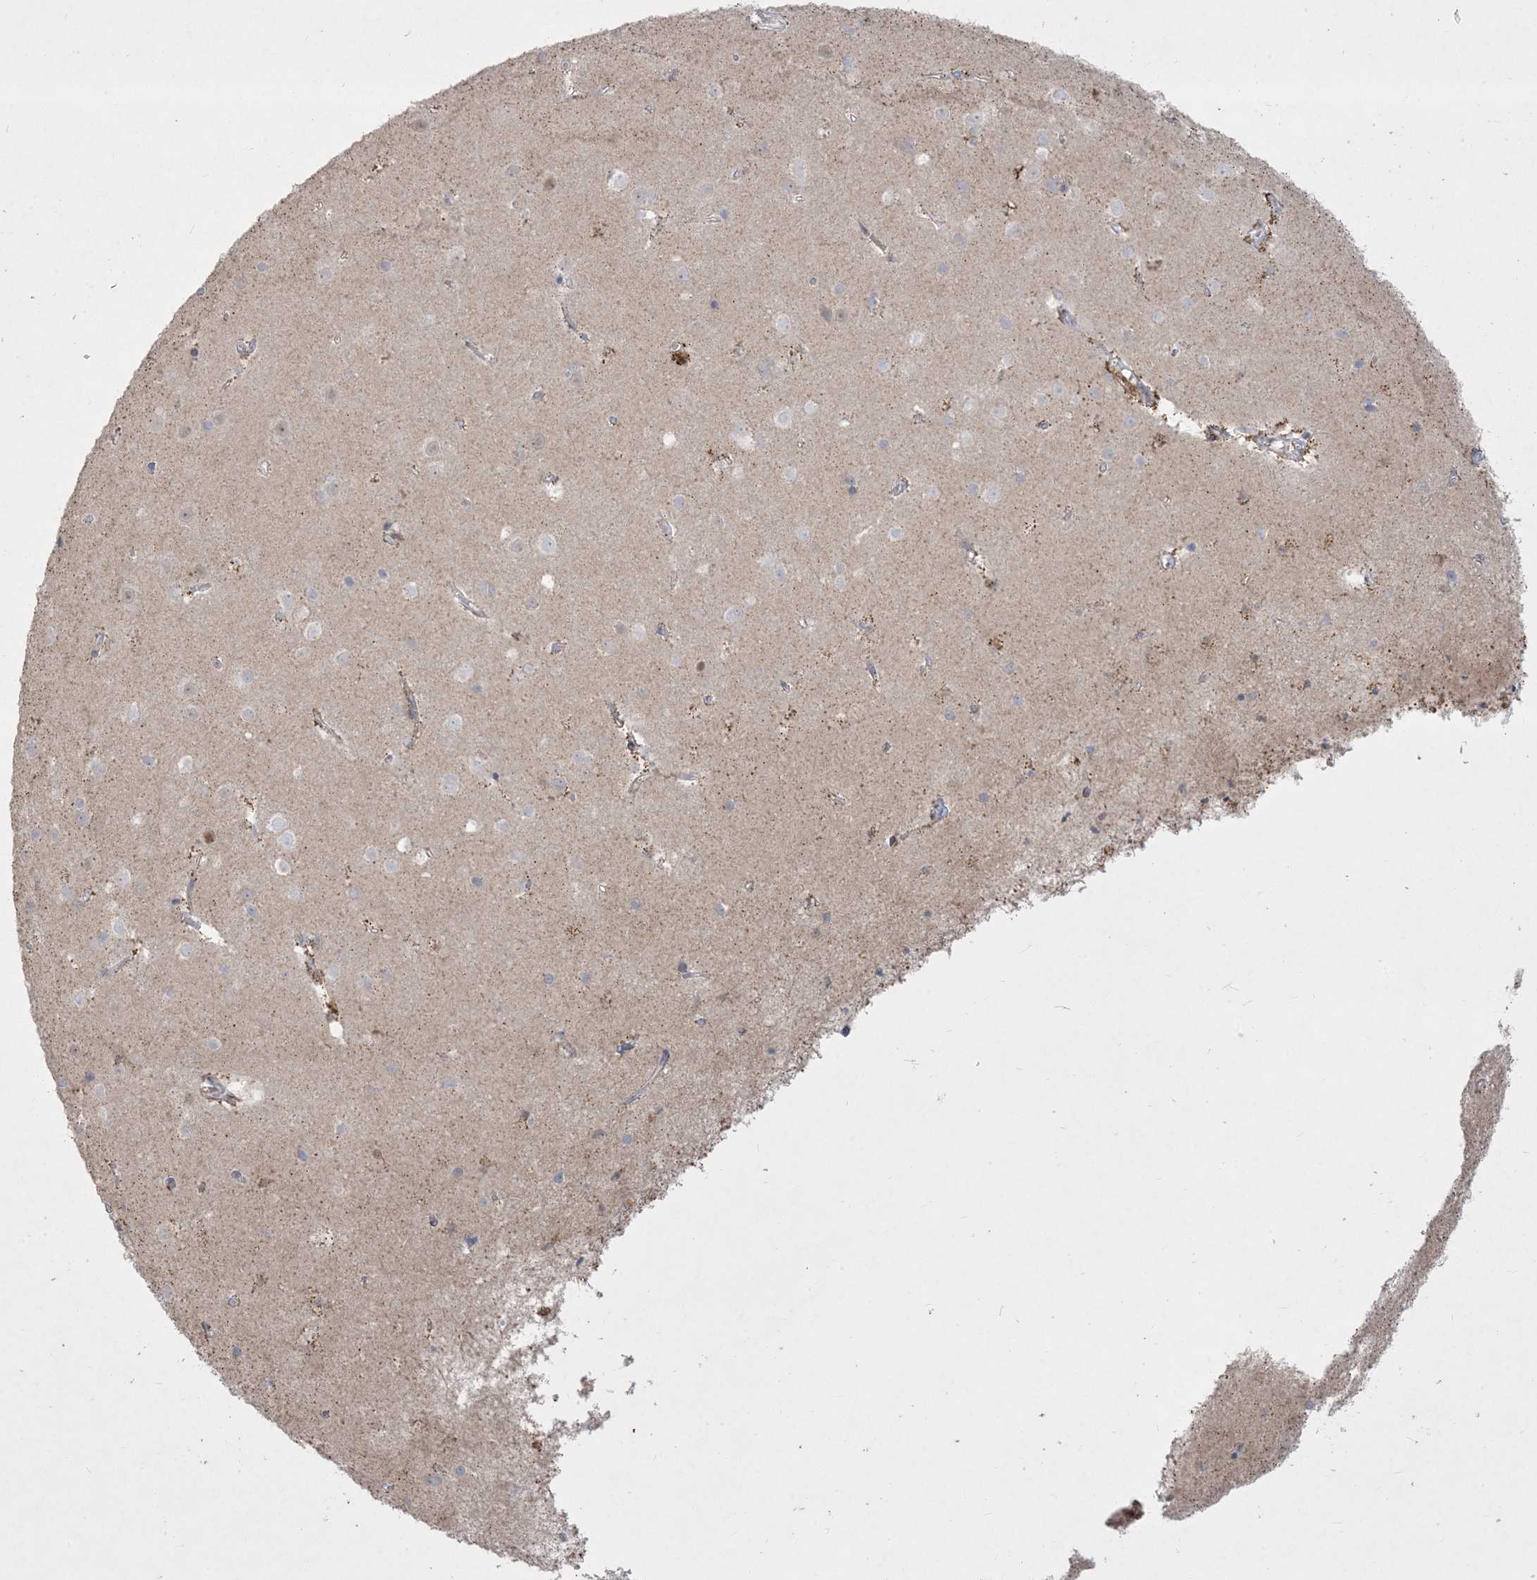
{"staining": {"intensity": "weak", "quantity": ">75%", "location": "cytoplasmic/membranous"}, "tissue": "cerebral cortex", "cell_type": "Endothelial cells", "image_type": "normal", "snomed": [{"axis": "morphology", "description": "Normal tissue, NOS"}, {"axis": "topography", "description": "Cerebral cortex"}], "caption": "A high-resolution micrograph shows immunohistochemistry staining of unremarkable cerebral cortex, which exhibits weak cytoplasmic/membranous positivity in about >75% of endothelial cells. (DAB = brown stain, brightfield microscopy at high magnification).", "gene": "BHLHE40", "patient": {"sex": "male", "age": 54}}